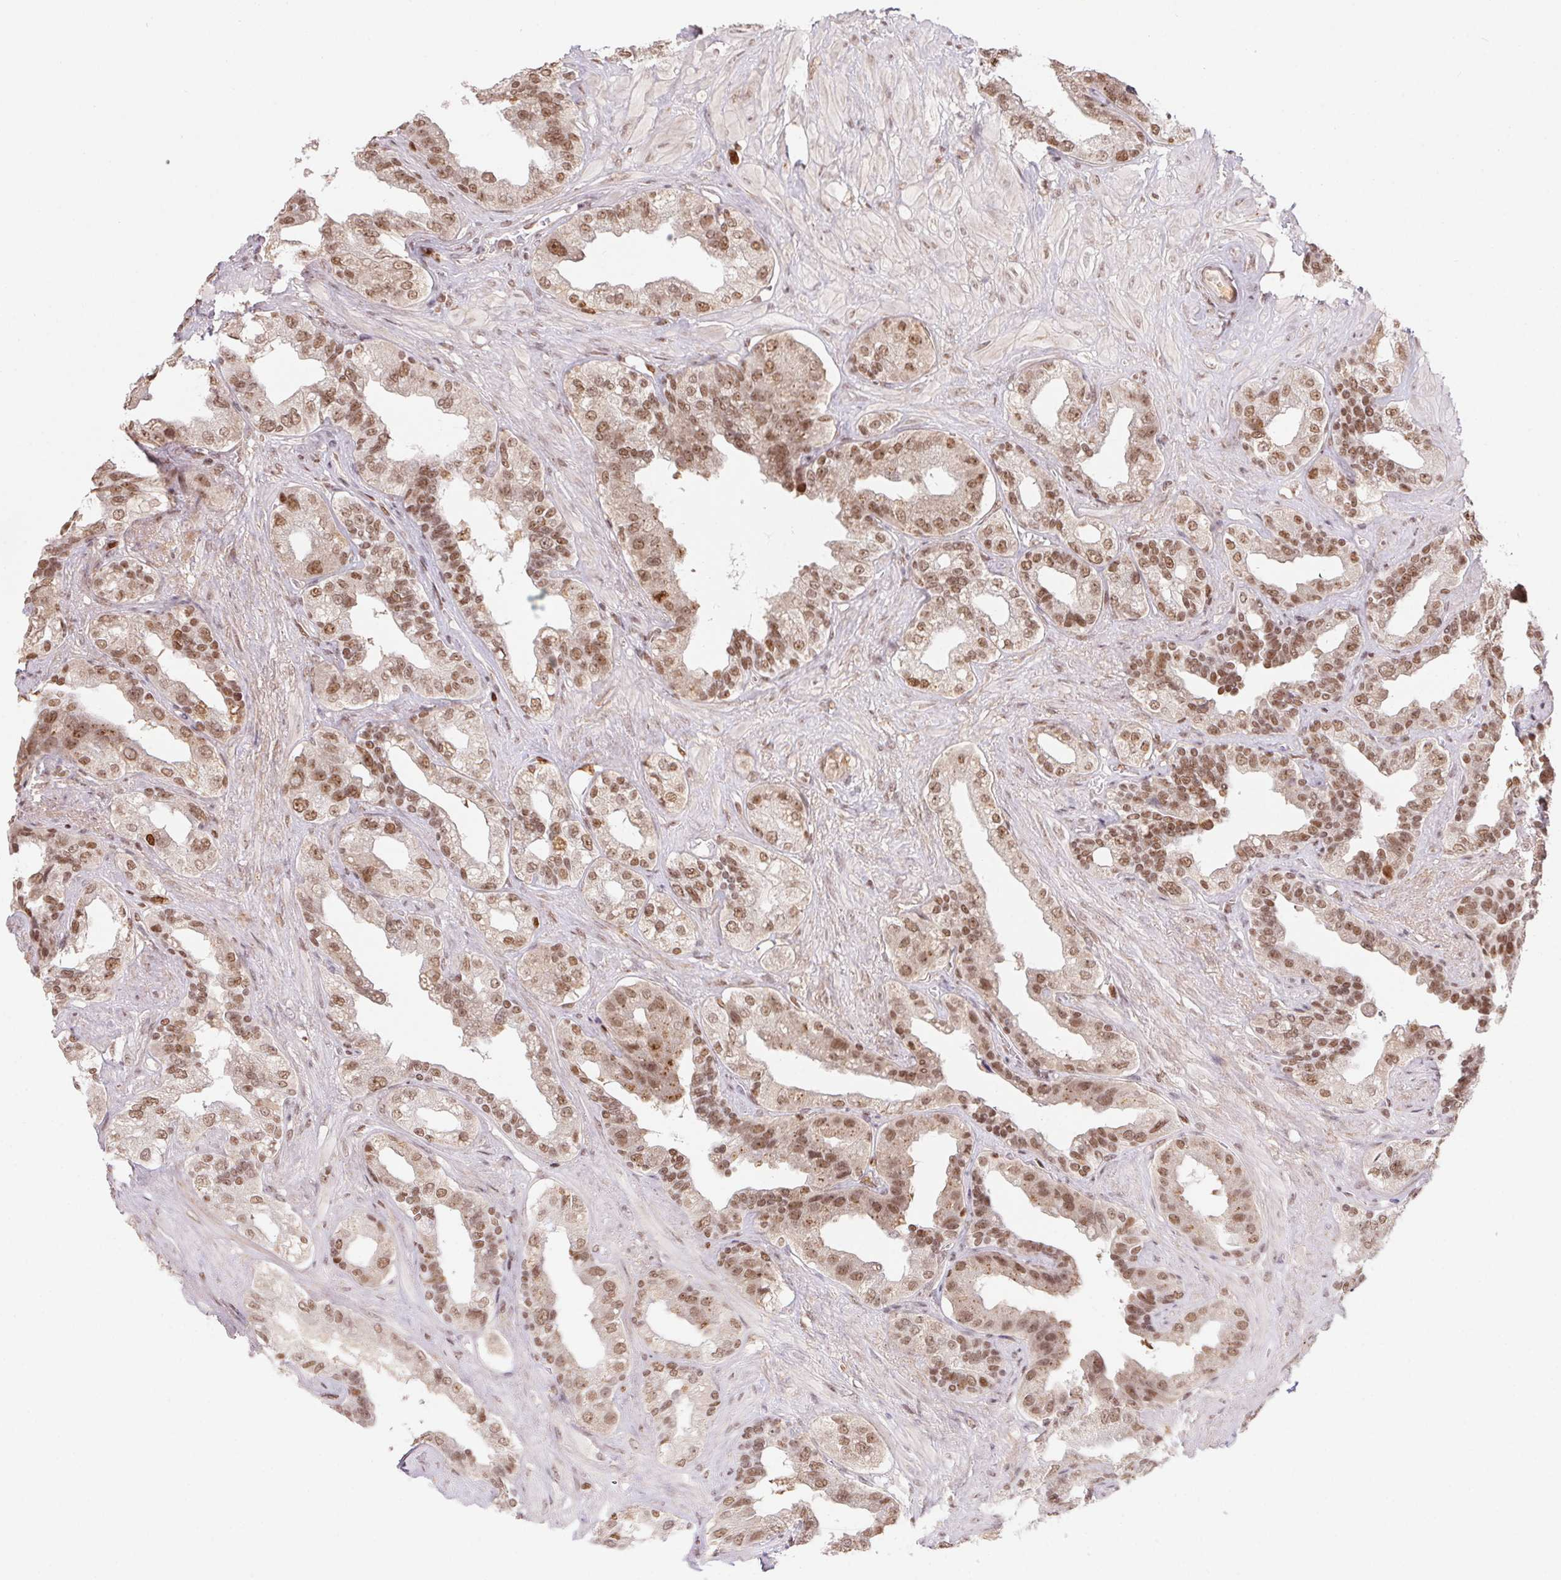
{"staining": {"intensity": "moderate", "quantity": ">75%", "location": "nuclear"}, "tissue": "seminal vesicle", "cell_type": "Glandular cells", "image_type": "normal", "snomed": [{"axis": "morphology", "description": "Normal tissue, NOS"}, {"axis": "topography", "description": "Seminal veicle"}, {"axis": "topography", "description": "Peripheral nerve tissue"}], "caption": "IHC of unremarkable human seminal vesicle exhibits medium levels of moderate nuclear staining in about >75% of glandular cells. (DAB (3,3'-diaminobenzidine) = brown stain, brightfield microscopy at high magnification).", "gene": "POLD3", "patient": {"sex": "male", "age": 76}}